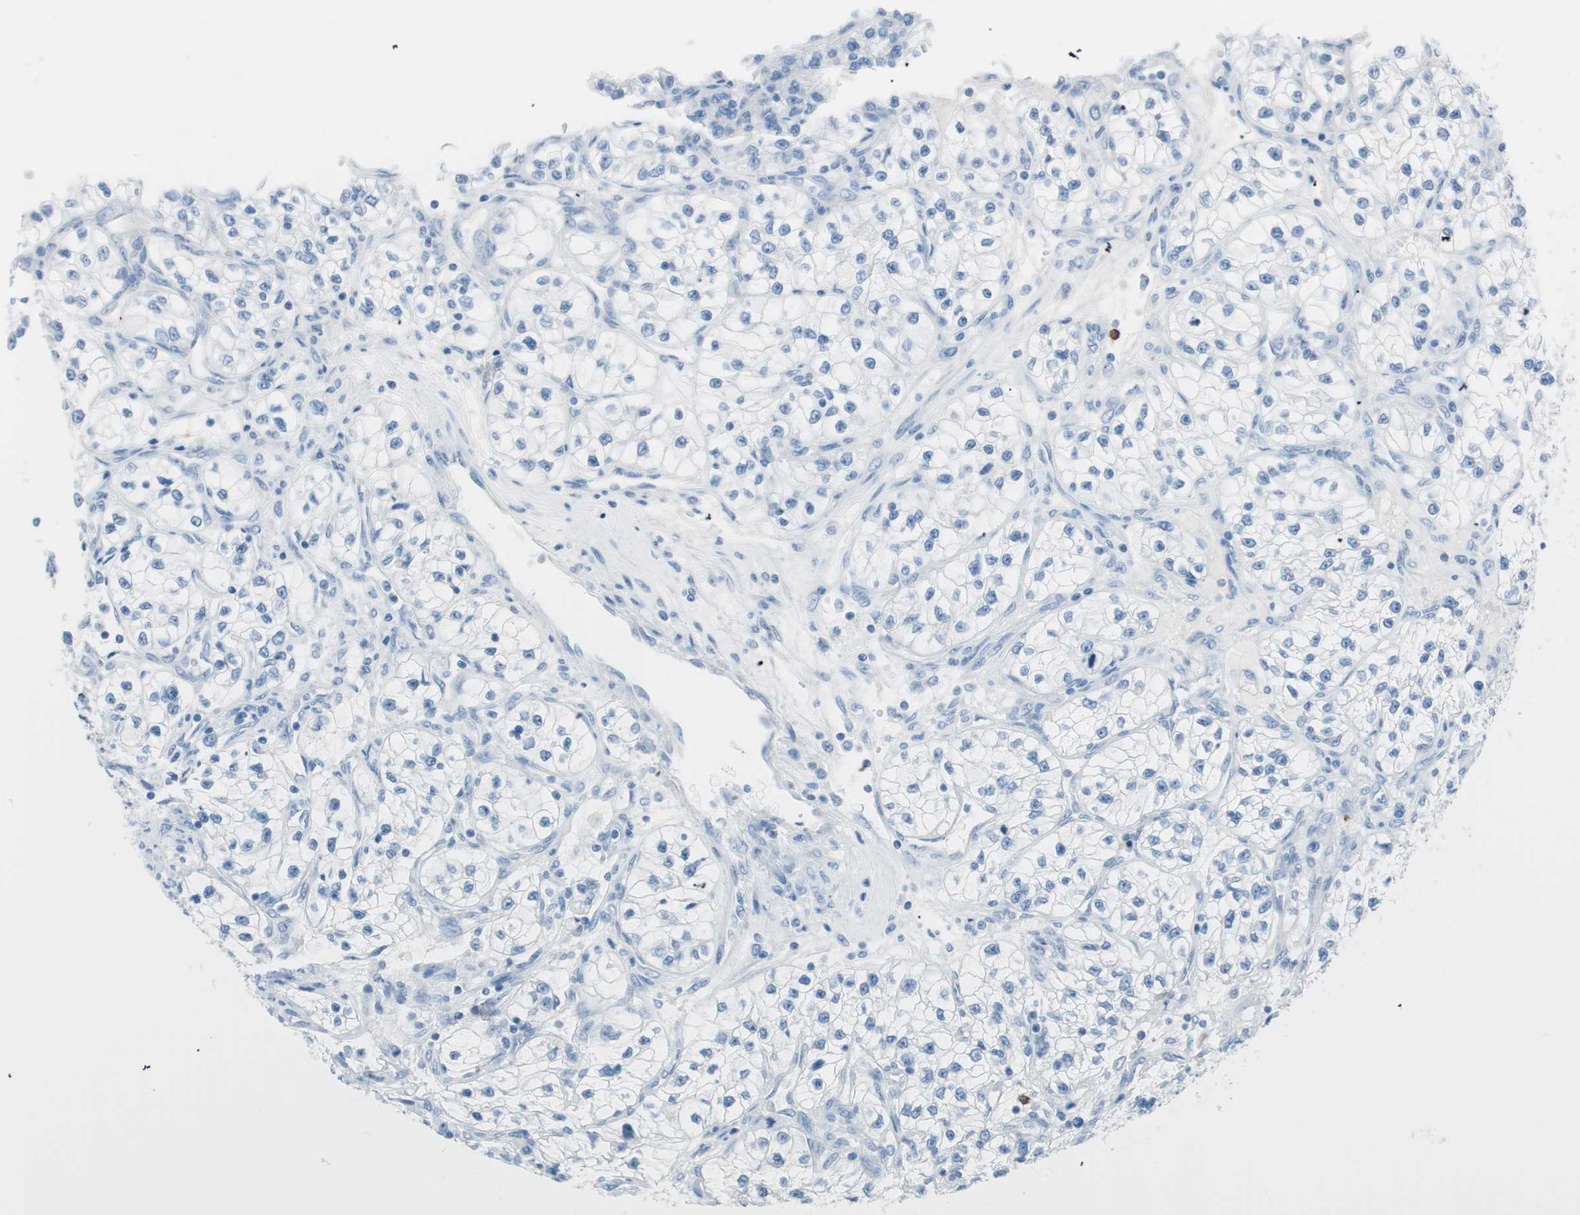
{"staining": {"intensity": "negative", "quantity": "none", "location": "none"}, "tissue": "renal cancer", "cell_type": "Tumor cells", "image_type": "cancer", "snomed": [{"axis": "morphology", "description": "Adenocarcinoma, NOS"}, {"axis": "topography", "description": "Kidney"}], "caption": "Tumor cells show no significant positivity in adenocarcinoma (renal).", "gene": "TNFRSF13C", "patient": {"sex": "female", "age": 57}}